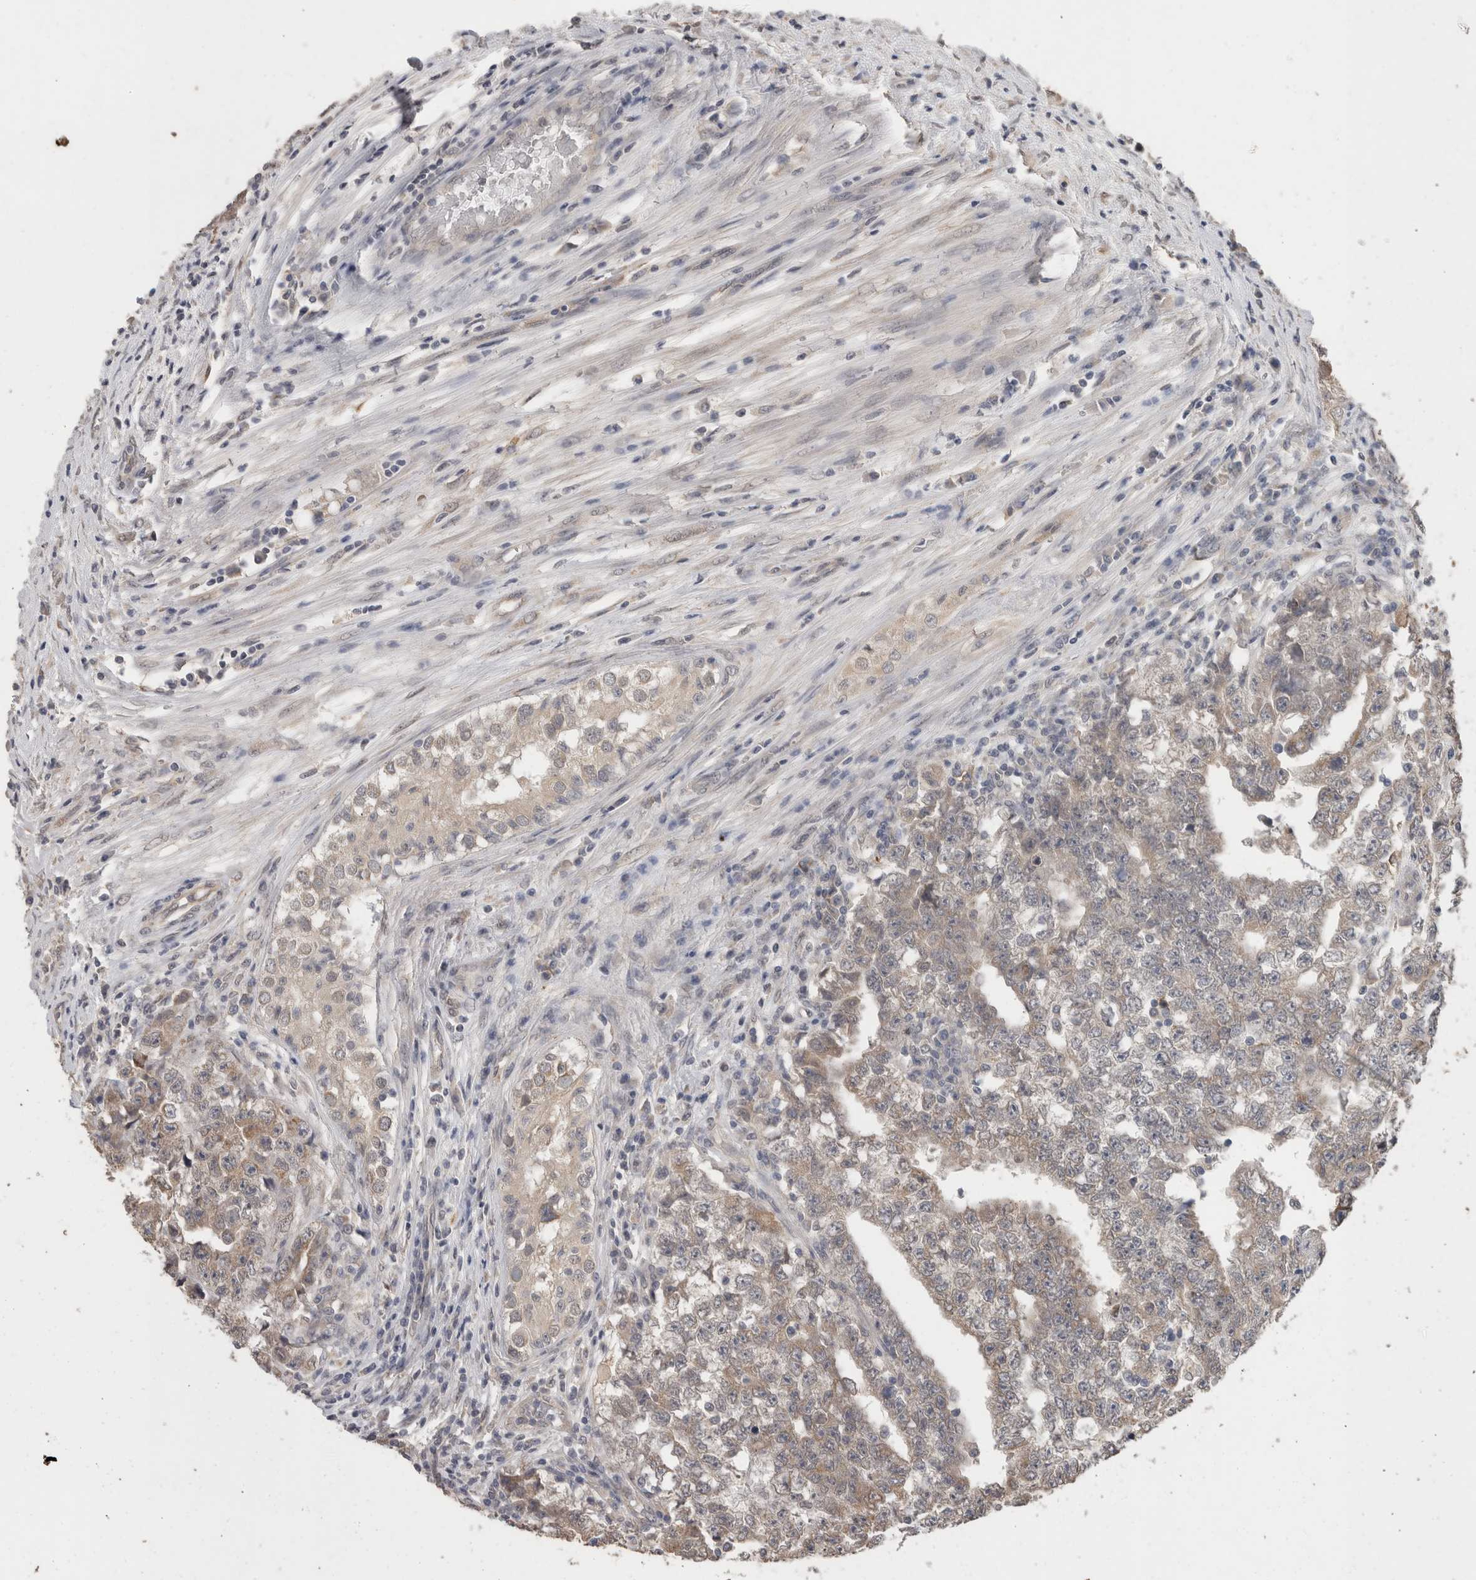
{"staining": {"intensity": "weak", "quantity": "<25%", "location": "cytoplasmic/membranous"}, "tissue": "testis cancer", "cell_type": "Tumor cells", "image_type": "cancer", "snomed": [{"axis": "morphology", "description": "Carcinoma, Embryonal, NOS"}, {"axis": "topography", "description": "Testis"}], "caption": "Testis cancer was stained to show a protein in brown. There is no significant positivity in tumor cells.", "gene": "FHOD3", "patient": {"sex": "male", "age": 25}}